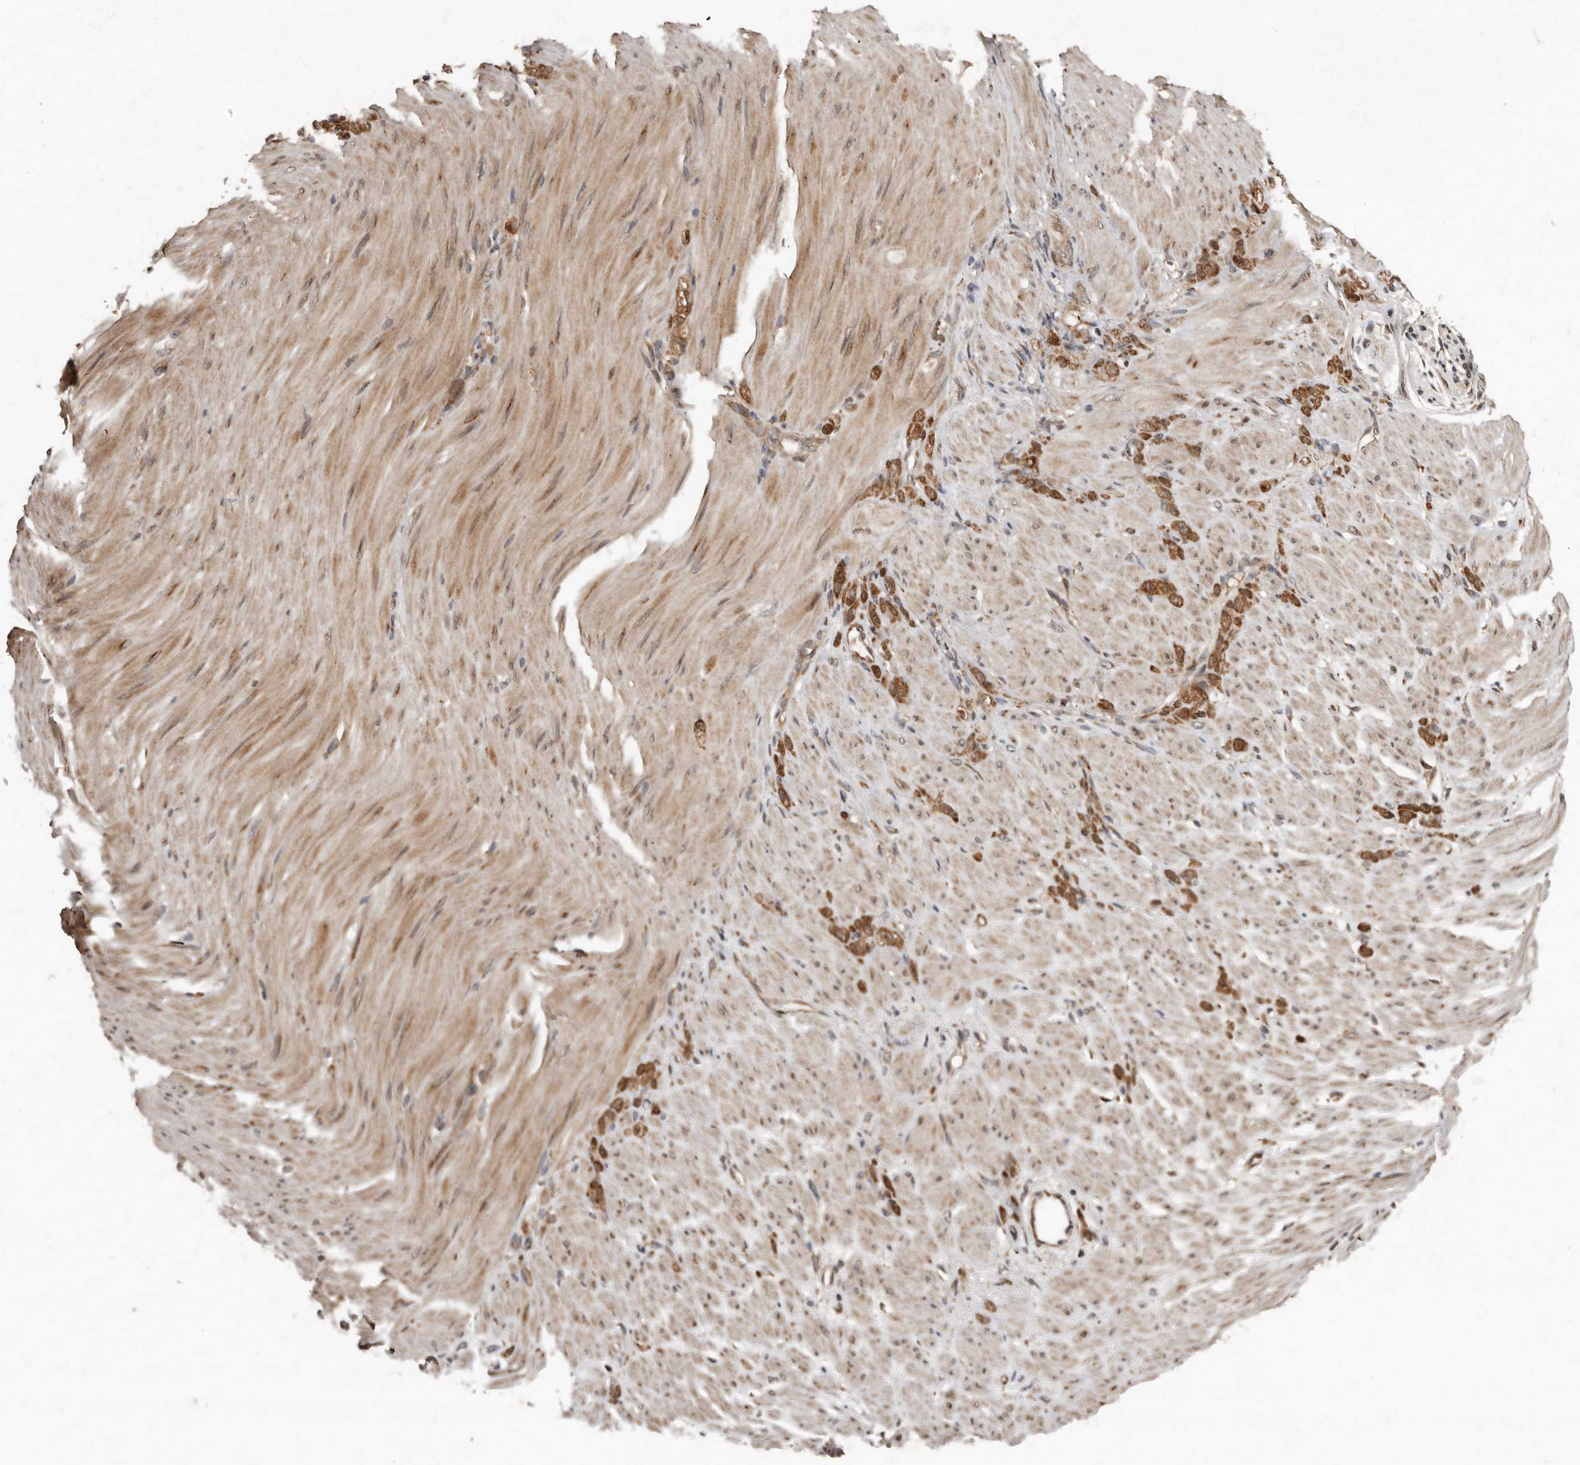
{"staining": {"intensity": "moderate", "quantity": ">75%", "location": "cytoplasmic/membranous"}, "tissue": "stomach cancer", "cell_type": "Tumor cells", "image_type": "cancer", "snomed": [{"axis": "morphology", "description": "Normal tissue, NOS"}, {"axis": "morphology", "description": "Adenocarcinoma, NOS"}, {"axis": "topography", "description": "Stomach"}], "caption": "DAB (3,3'-diaminobenzidine) immunohistochemical staining of adenocarcinoma (stomach) reveals moderate cytoplasmic/membranous protein positivity in approximately >75% of tumor cells. (Stains: DAB in brown, nuclei in blue, Microscopy: brightfield microscopy at high magnification).", "gene": "LRGUK", "patient": {"sex": "male", "age": 82}}